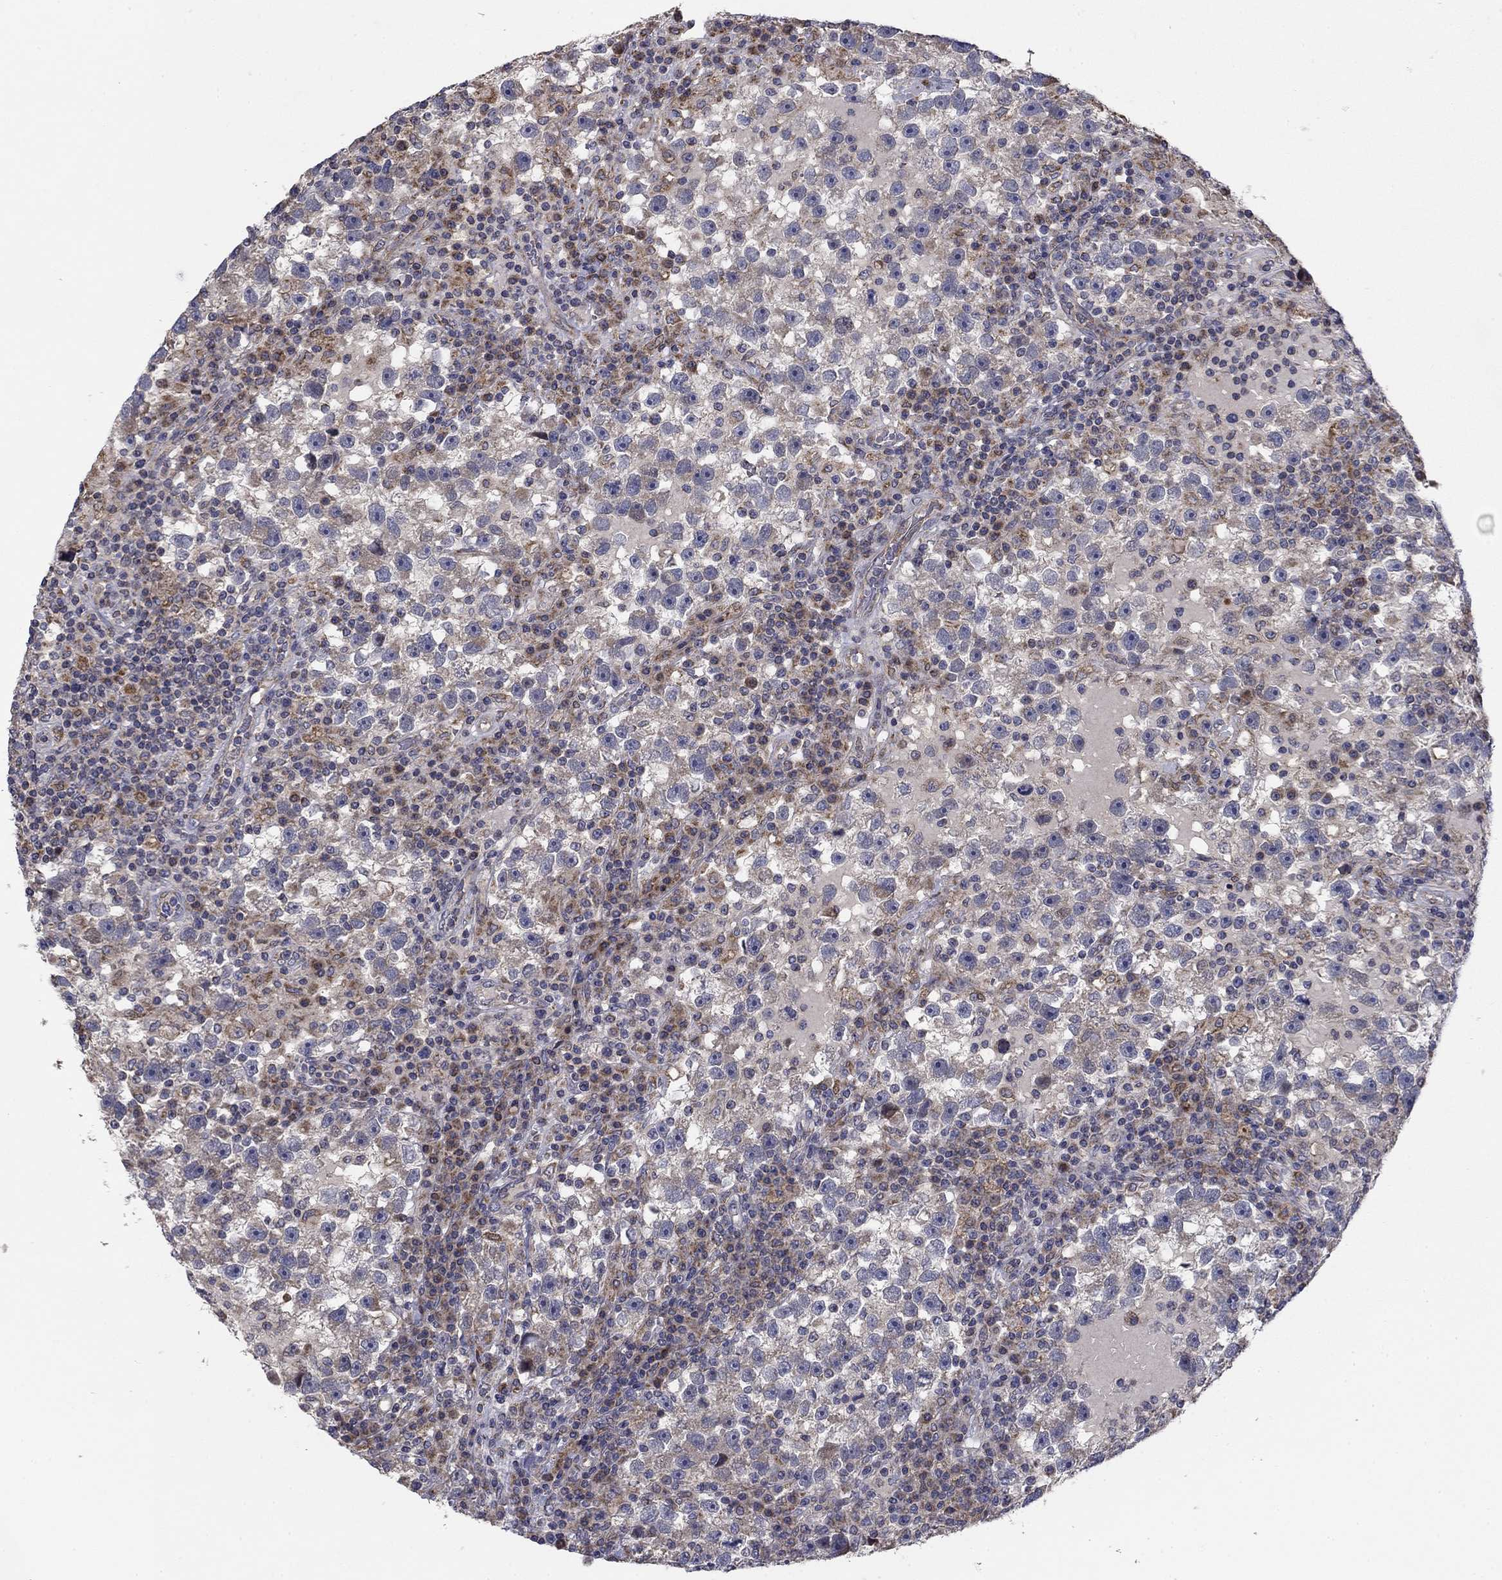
{"staining": {"intensity": "moderate", "quantity": "<25%", "location": "cytoplasmic/membranous"}, "tissue": "testis cancer", "cell_type": "Tumor cells", "image_type": "cancer", "snomed": [{"axis": "morphology", "description": "Seminoma, NOS"}, {"axis": "topography", "description": "Testis"}], "caption": "Immunohistochemical staining of human testis cancer (seminoma) exhibits moderate cytoplasmic/membranous protein positivity in about <25% of tumor cells.", "gene": "MMAA", "patient": {"sex": "male", "age": 47}}